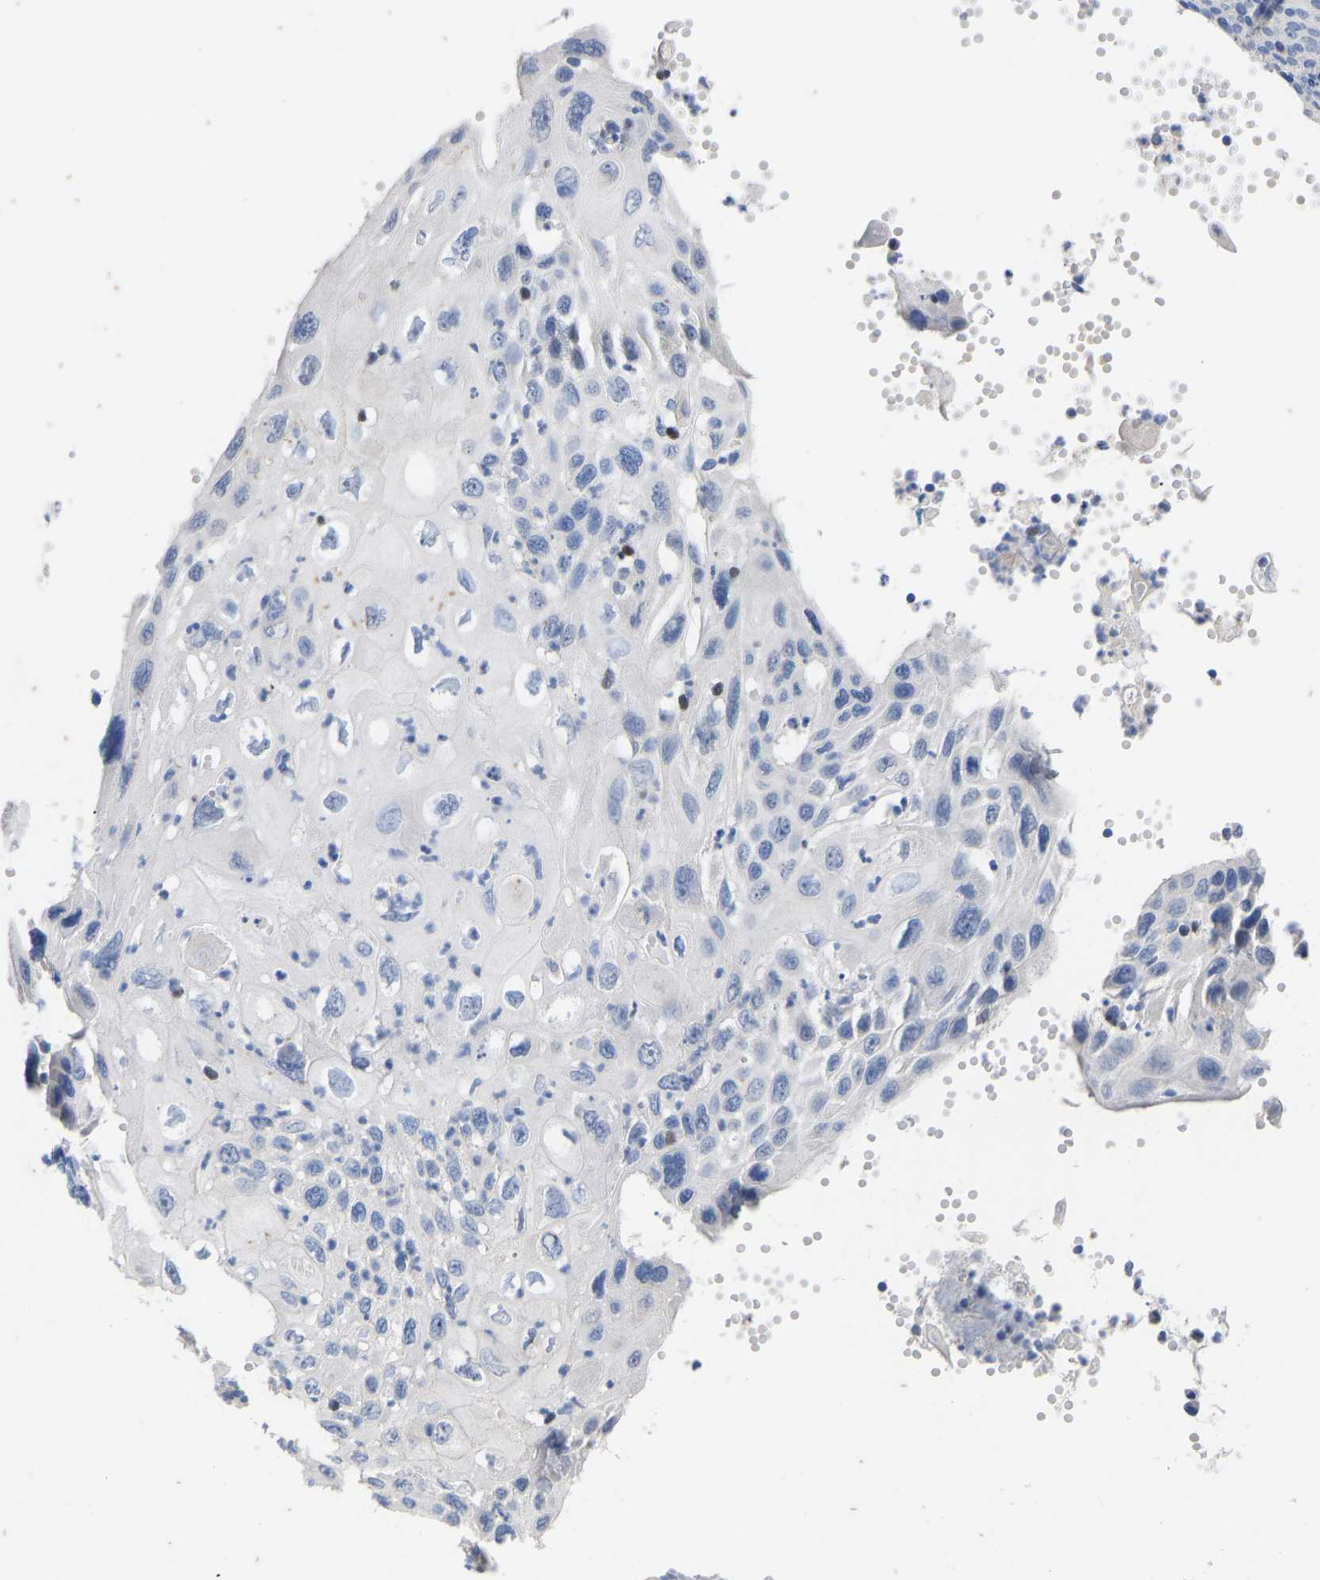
{"staining": {"intensity": "negative", "quantity": "none", "location": "none"}, "tissue": "cervical cancer", "cell_type": "Tumor cells", "image_type": "cancer", "snomed": [{"axis": "morphology", "description": "Squamous cell carcinoma, NOS"}, {"axis": "topography", "description": "Cervix"}], "caption": "The histopathology image demonstrates no significant expression in tumor cells of cervical cancer.", "gene": "OLIG2", "patient": {"sex": "female", "age": 70}}